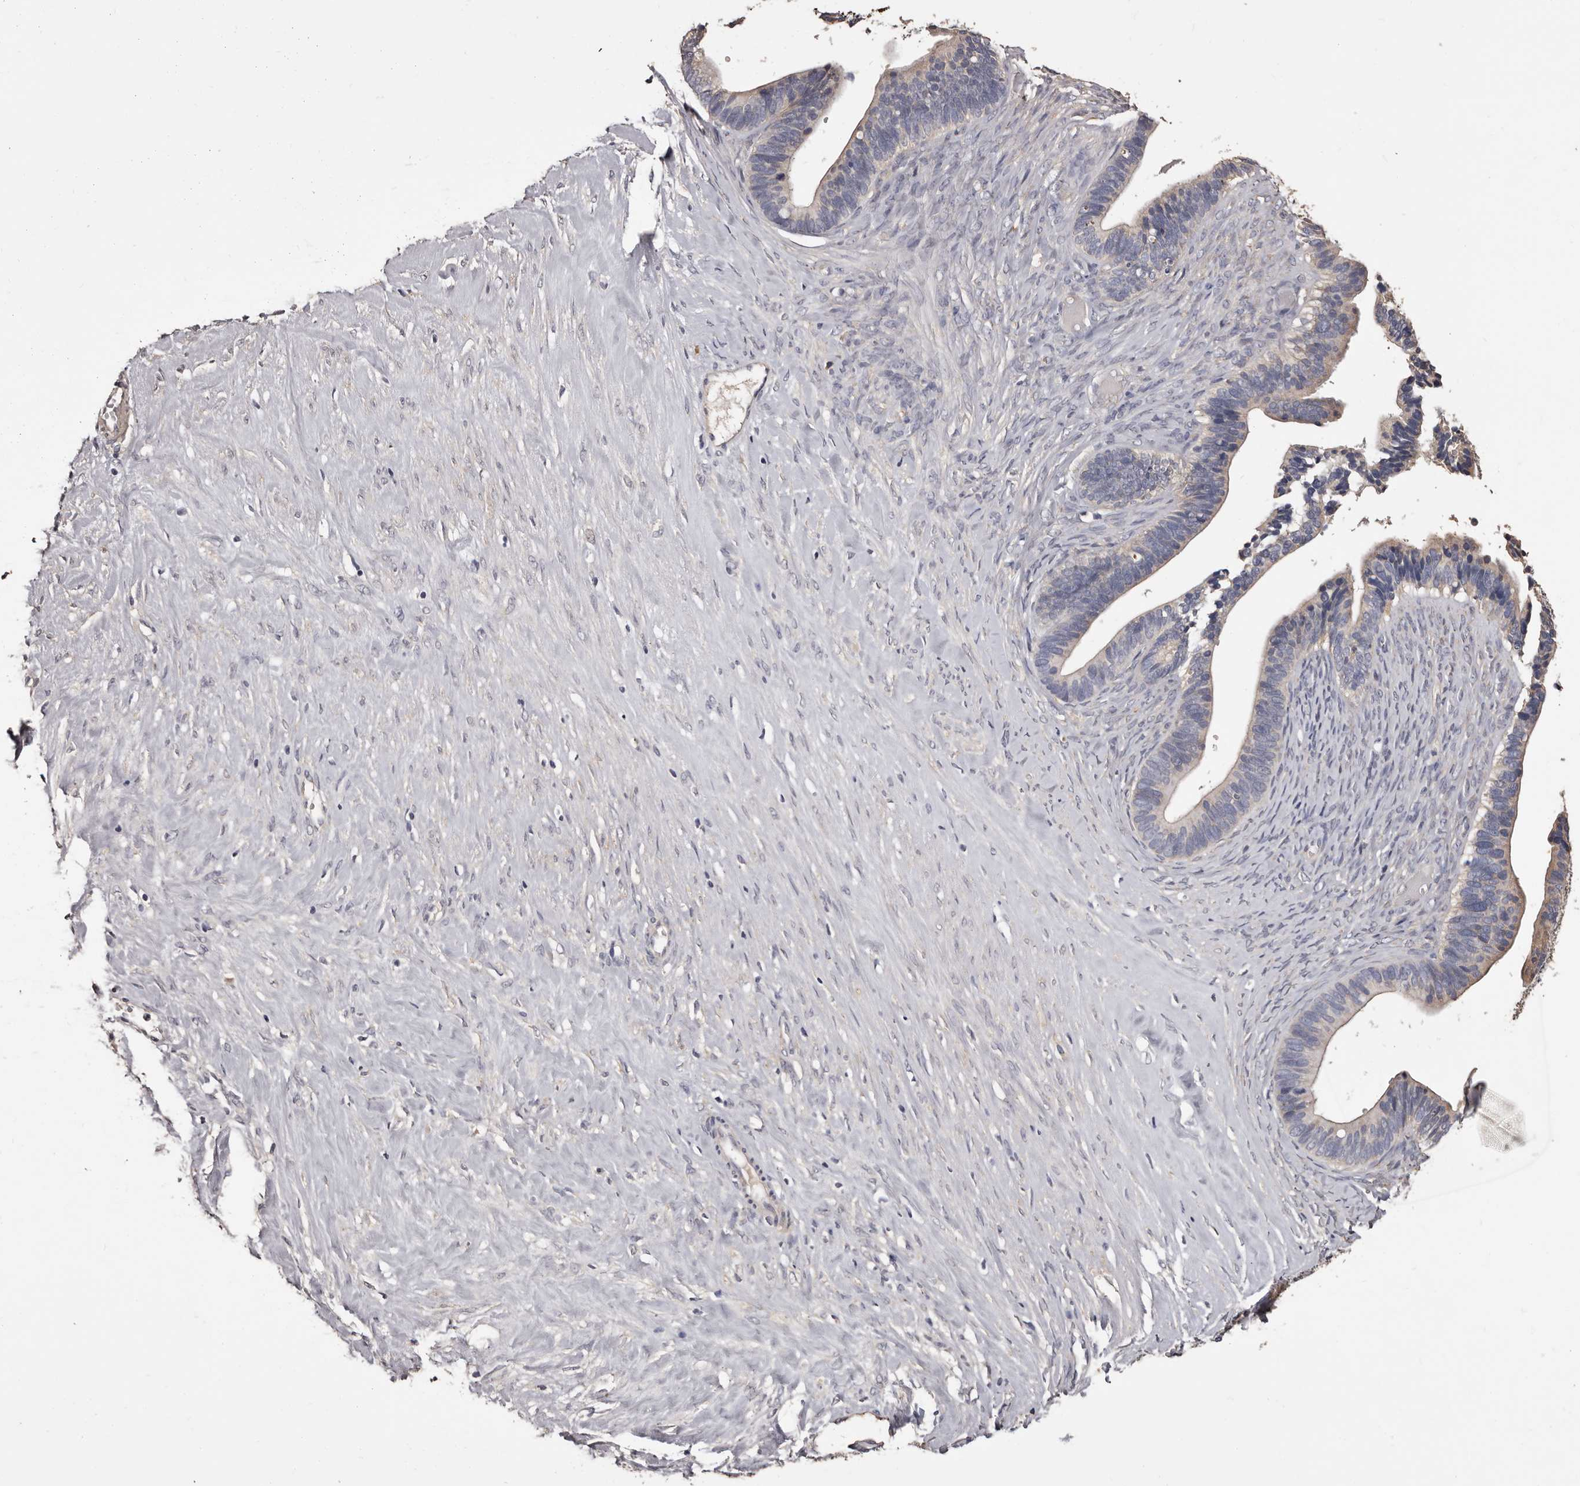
{"staining": {"intensity": "weak", "quantity": "25%-75%", "location": "cytoplasmic/membranous"}, "tissue": "ovarian cancer", "cell_type": "Tumor cells", "image_type": "cancer", "snomed": [{"axis": "morphology", "description": "Cystadenocarcinoma, serous, NOS"}, {"axis": "topography", "description": "Ovary"}], "caption": "Ovarian serous cystadenocarcinoma tissue reveals weak cytoplasmic/membranous expression in approximately 25%-75% of tumor cells The protein of interest is shown in brown color, while the nuclei are stained blue.", "gene": "ETNK1", "patient": {"sex": "female", "age": 56}}